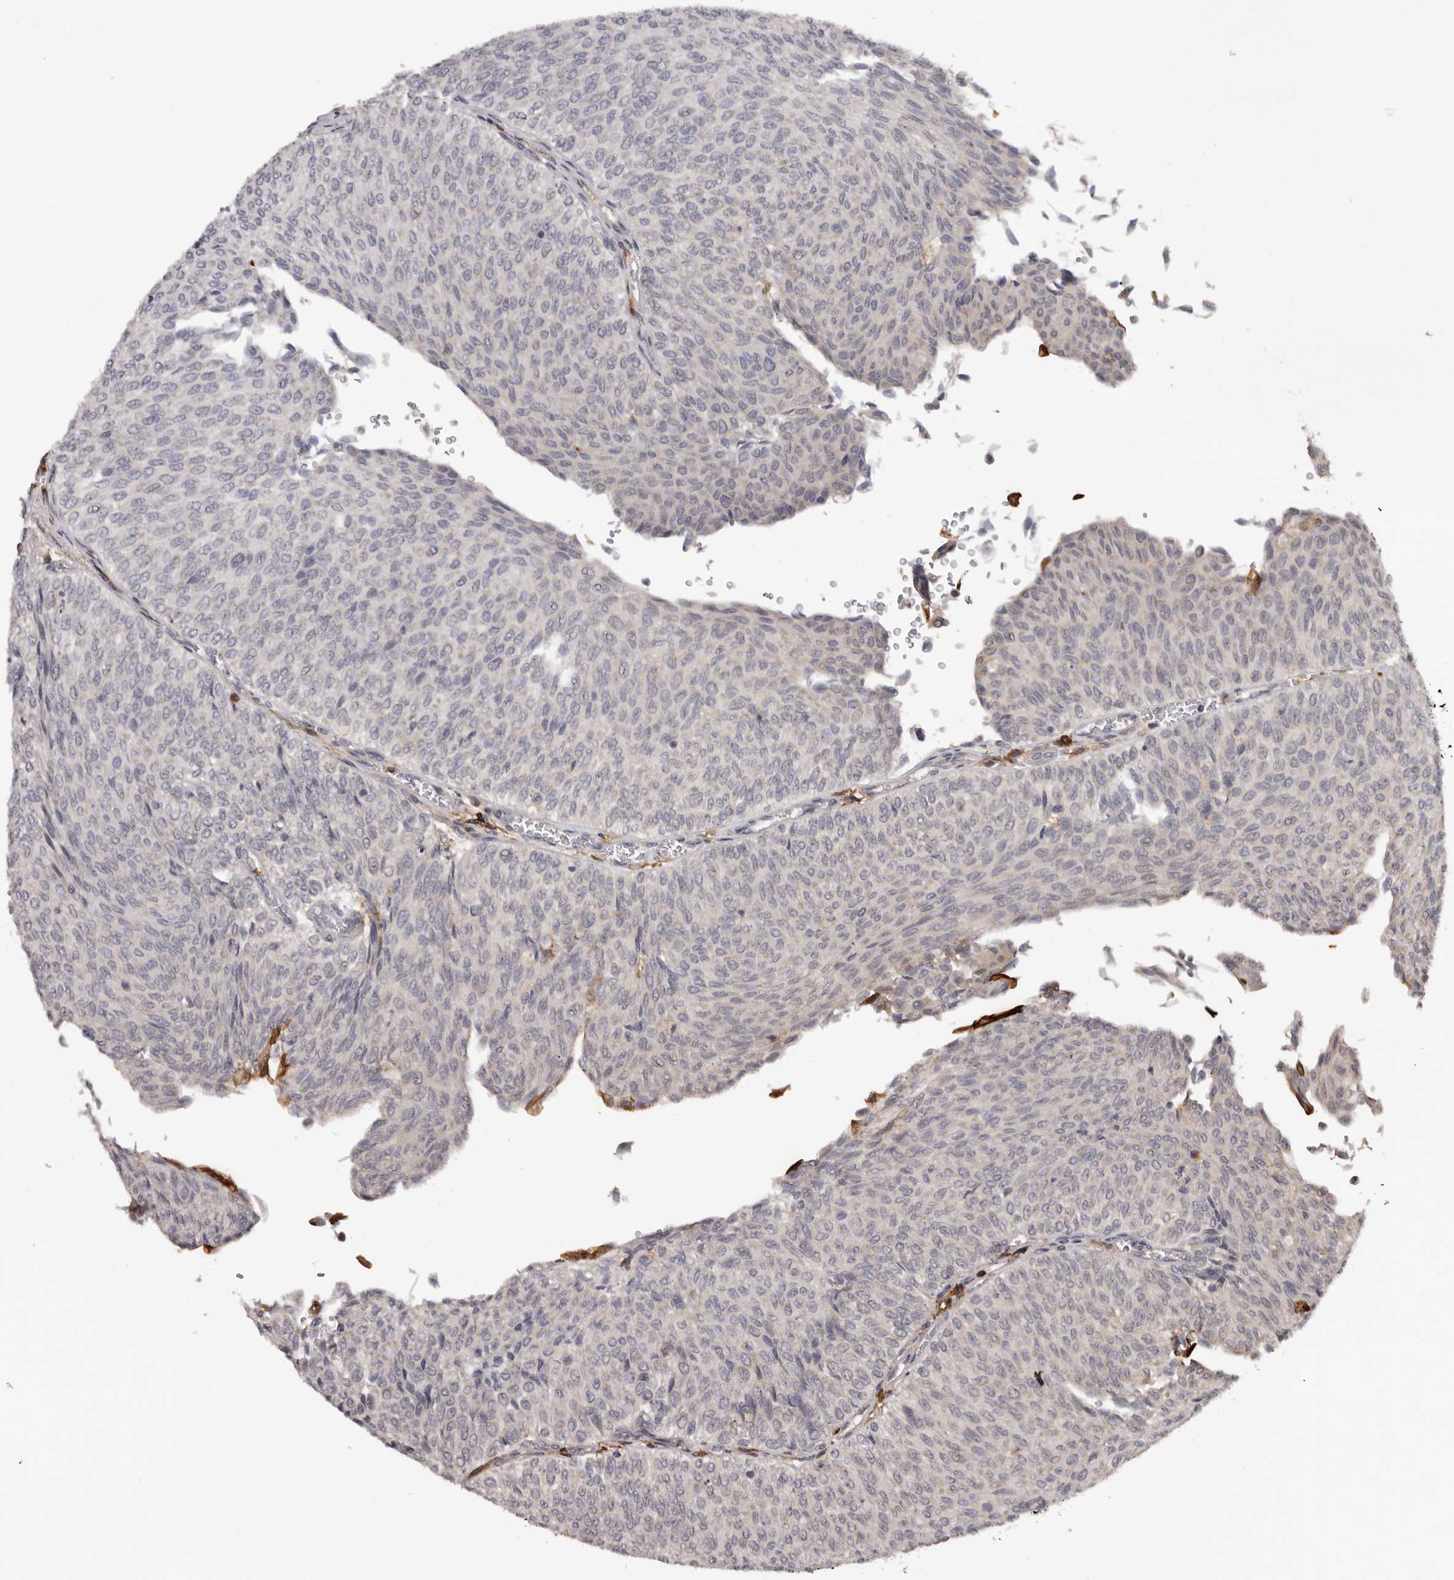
{"staining": {"intensity": "negative", "quantity": "none", "location": "none"}, "tissue": "urothelial cancer", "cell_type": "Tumor cells", "image_type": "cancer", "snomed": [{"axis": "morphology", "description": "Urothelial carcinoma, Low grade"}, {"axis": "topography", "description": "Urinary bladder"}], "caption": "Low-grade urothelial carcinoma was stained to show a protein in brown. There is no significant staining in tumor cells.", "gene": "PRR12", "patient": {"sex": "male", "age": 78}}